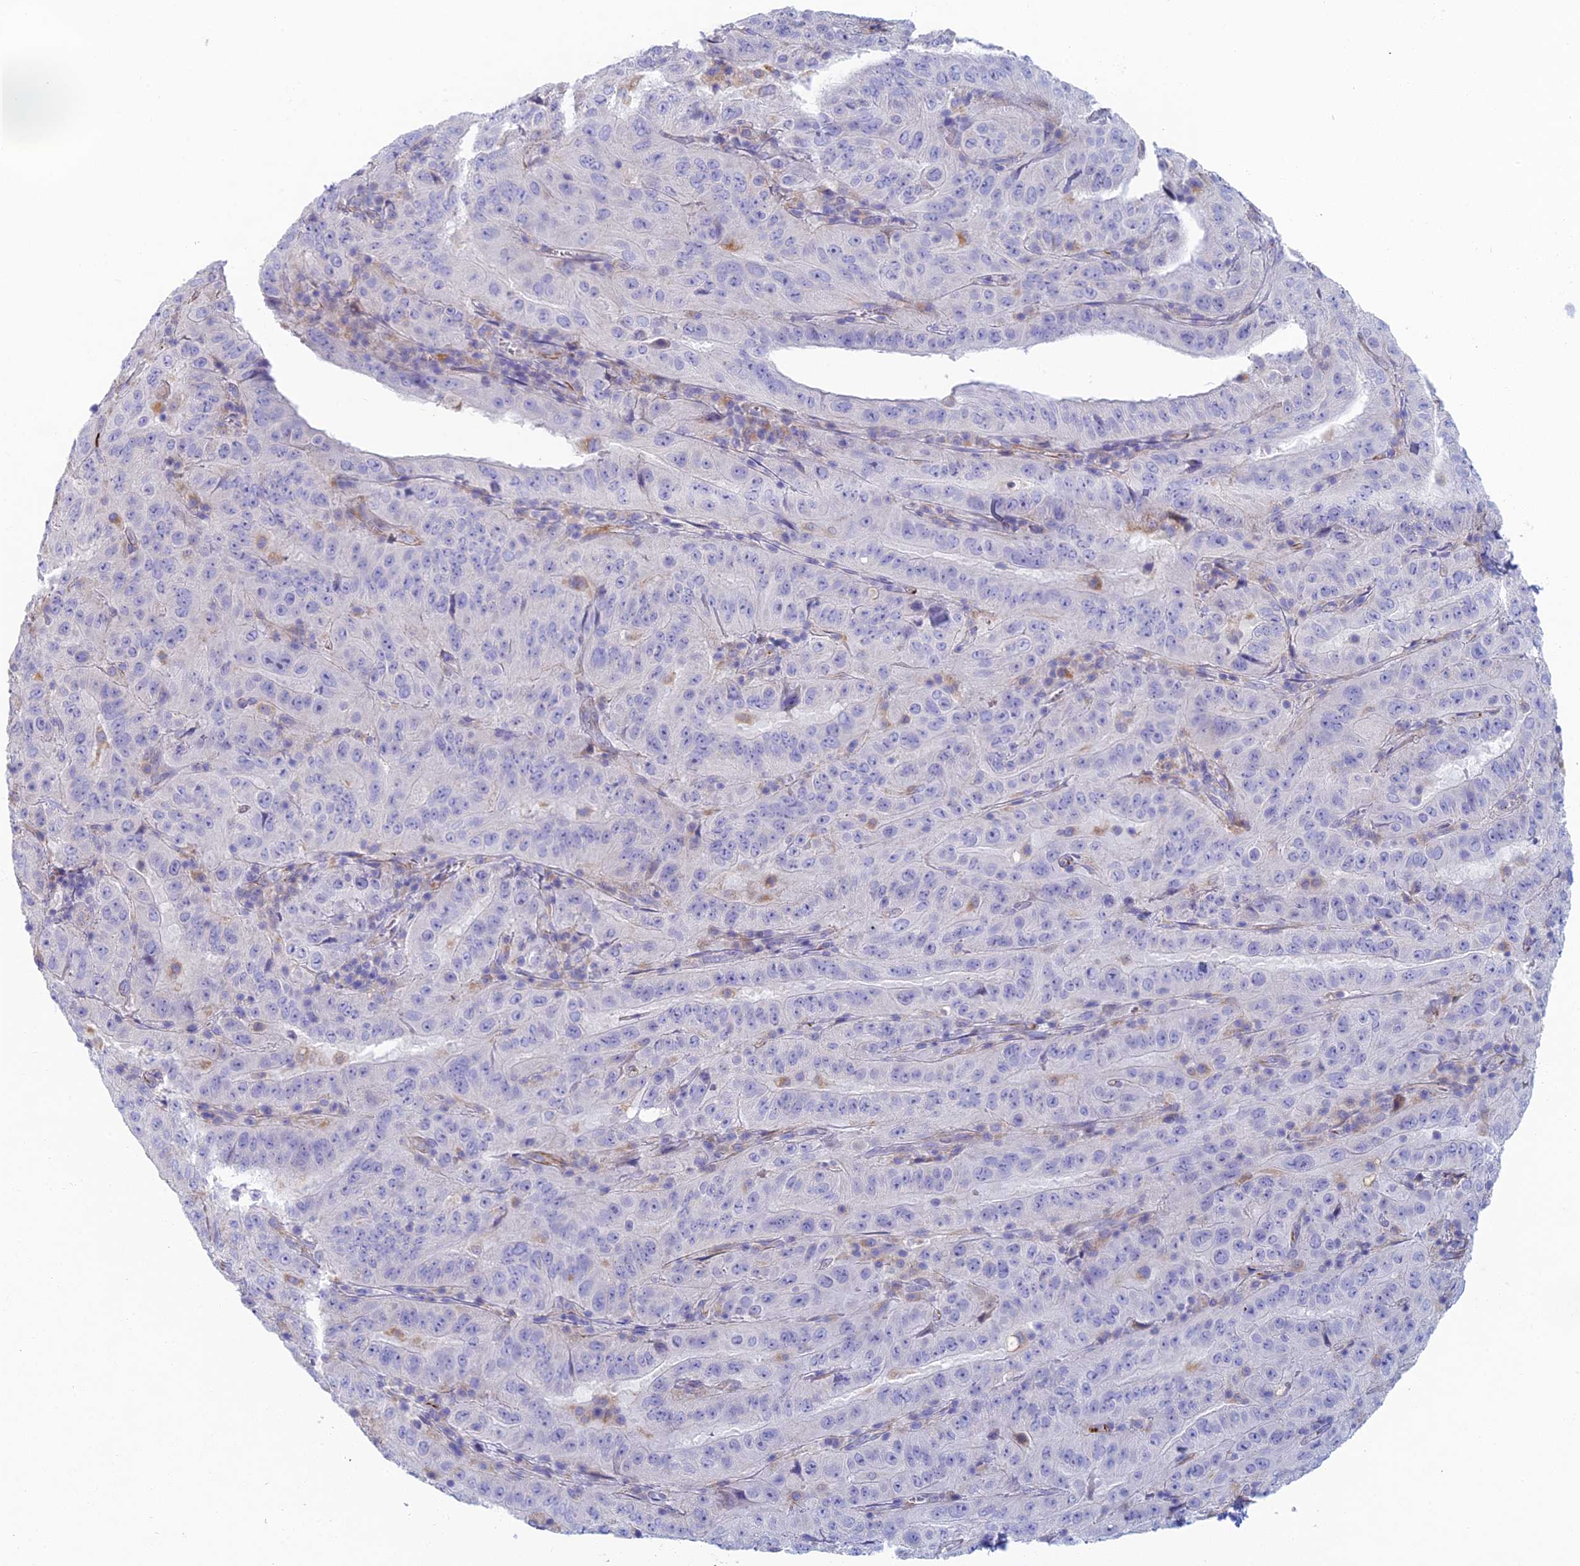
{"staining": {"intensity": "negative", "quantity": "none", "location": "none"}, "tissue": "pancreatic cancer", "cell_type": "Tumor cells", "image_type": "cancer", "snomed": [{"axis": "morphology", "description": "Adenocarcinoma, NOS"}, {"axis": "topography", "description": "Pancreas"}], "caption": "Pancreatic cancer was stained to show a protein in brown. There is no significant expression in tumor cells.", "gene": "FERD3L", "patient": {"sex": "male", "age": 63}}